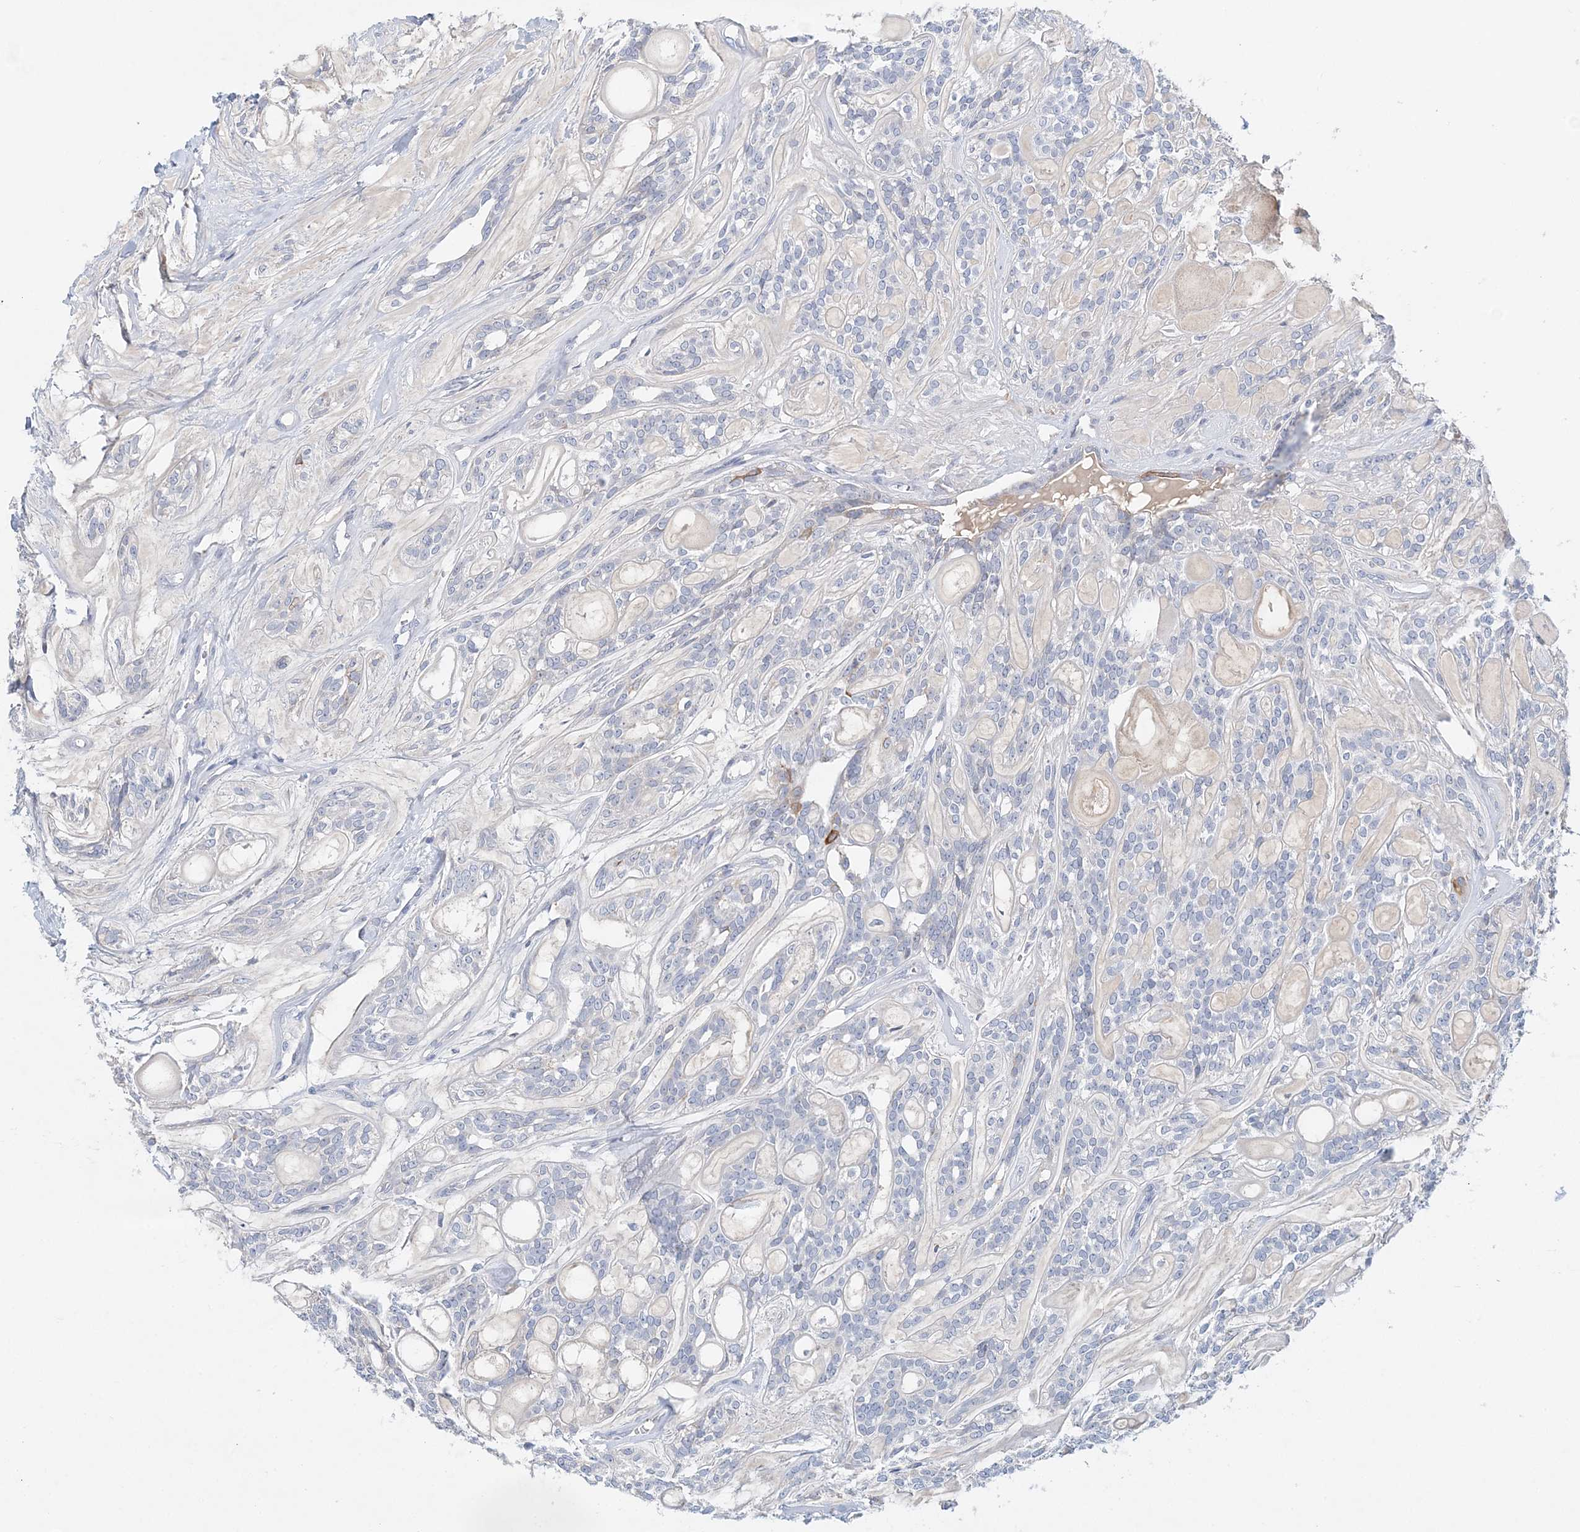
{"staining": {"intensity": "negative", "quantity": "none", "location": "none"}, "tissue": "head and neck cancer", "cell_type": "Tumor cells", "image_type": "cancer", "snomed": [{"axis": "morphology", "description": "Adenocarcinoma, NOS"}, {"axis": "topography", "description": "Head-Neck"}], "caption": "Histopathology image shows no significant protein staining in tumor cells of head and neck cancer.", "gene": "LRRIQ4", "patient": {"sex": "male", "age": 66}}